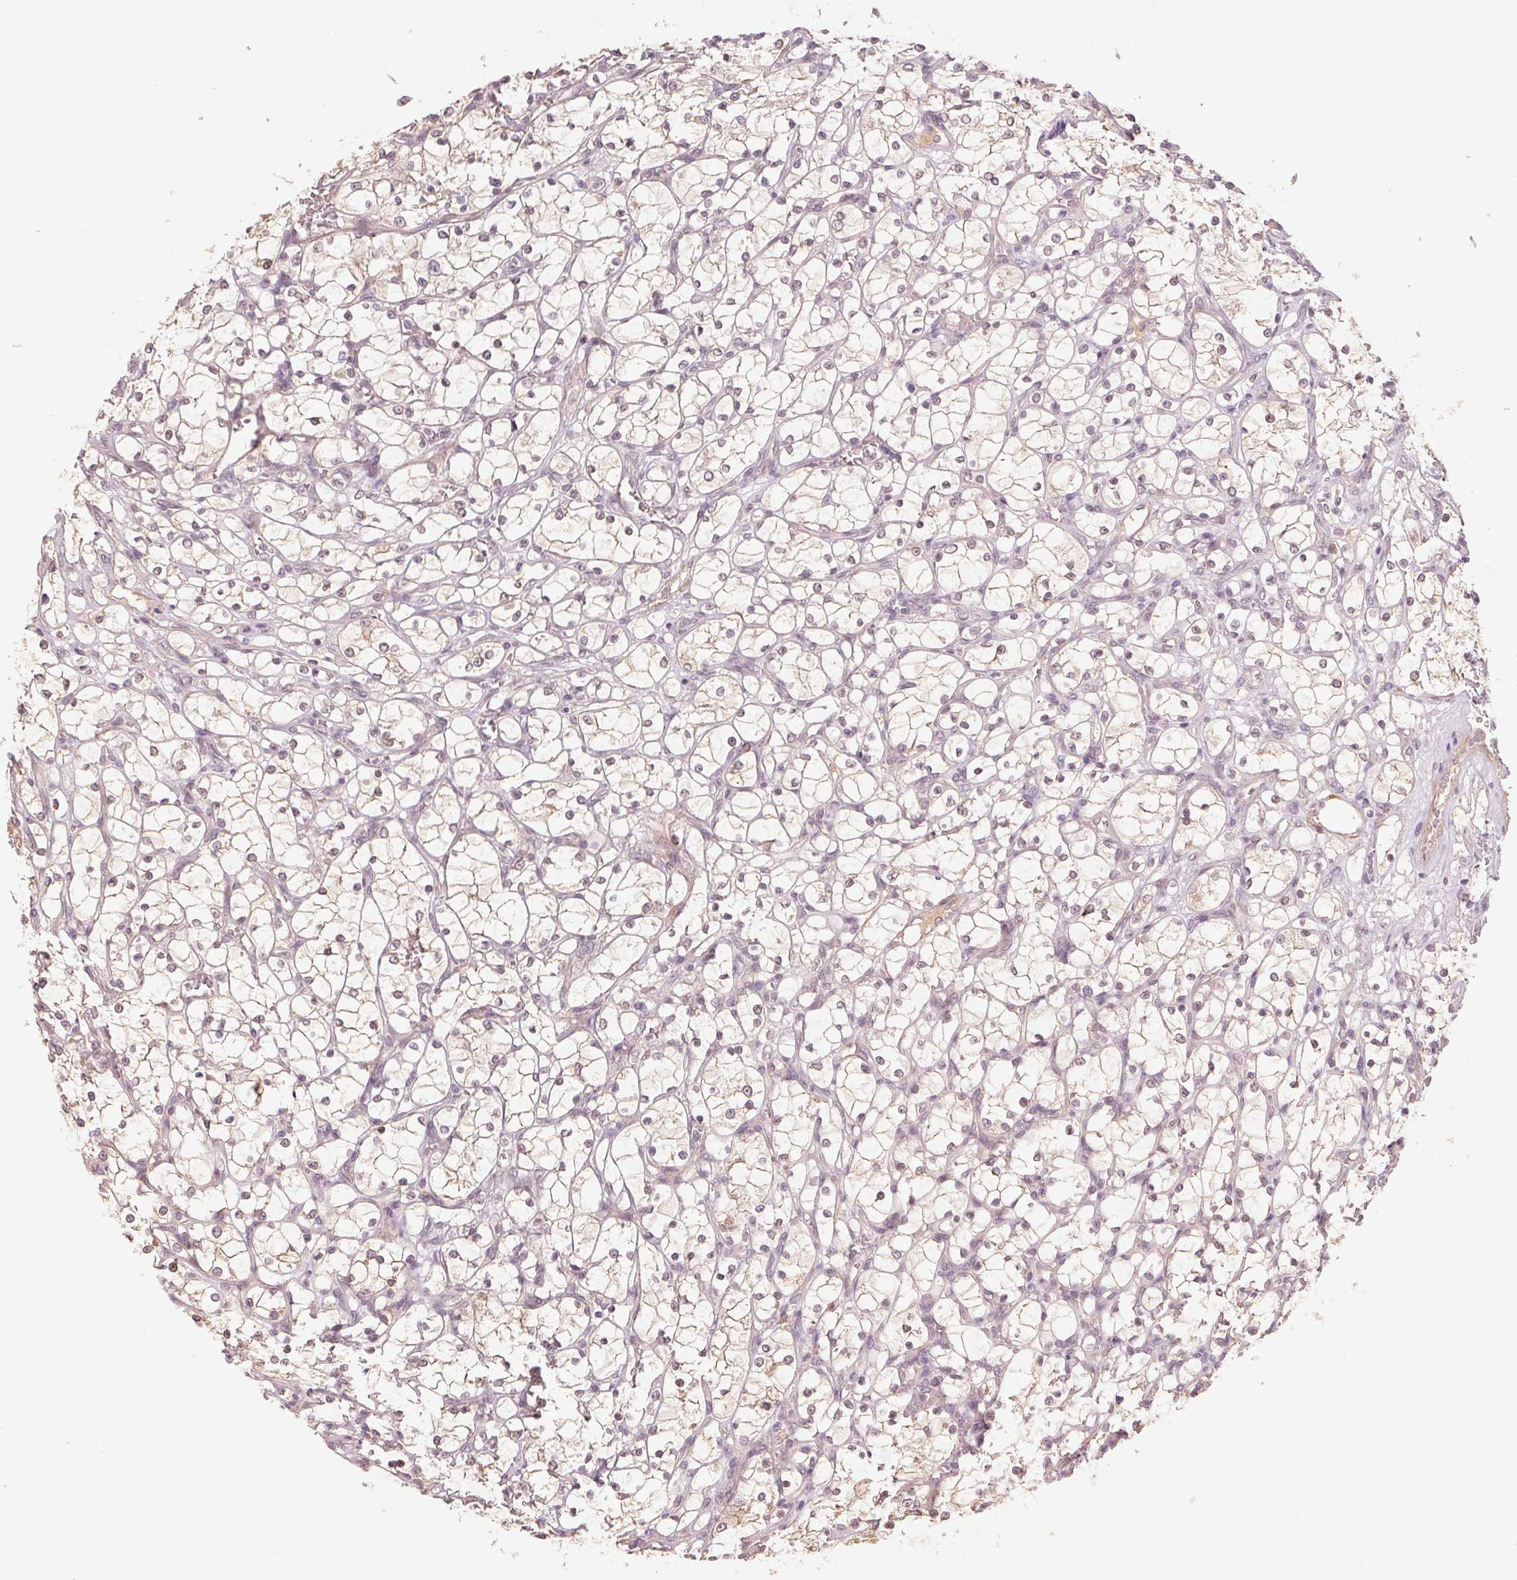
{"staining": {"intensity": "weak", "quantity": "25%-75%", "location": "cytoplasmic/membranous"}, "tissue": "renal cancer", "cell_type": "Tumor cells", "image_type": "cancer", "snomed": [{"axis": "morphology", "description": "Adenocarcinoma, NOS"}, {"axis": "topography", "description": "Kidney"}], "caption": "An immunohistochemistry histopathology image of neoplastic tissue is shown. Protein staining in brown highlights weak cytoplasmic/membranous positivity in renal cancer within tumor cells. Nuclei are stained in blue.", "gene": "PPIA", "patient": {"sex": "female", "age": 69}}